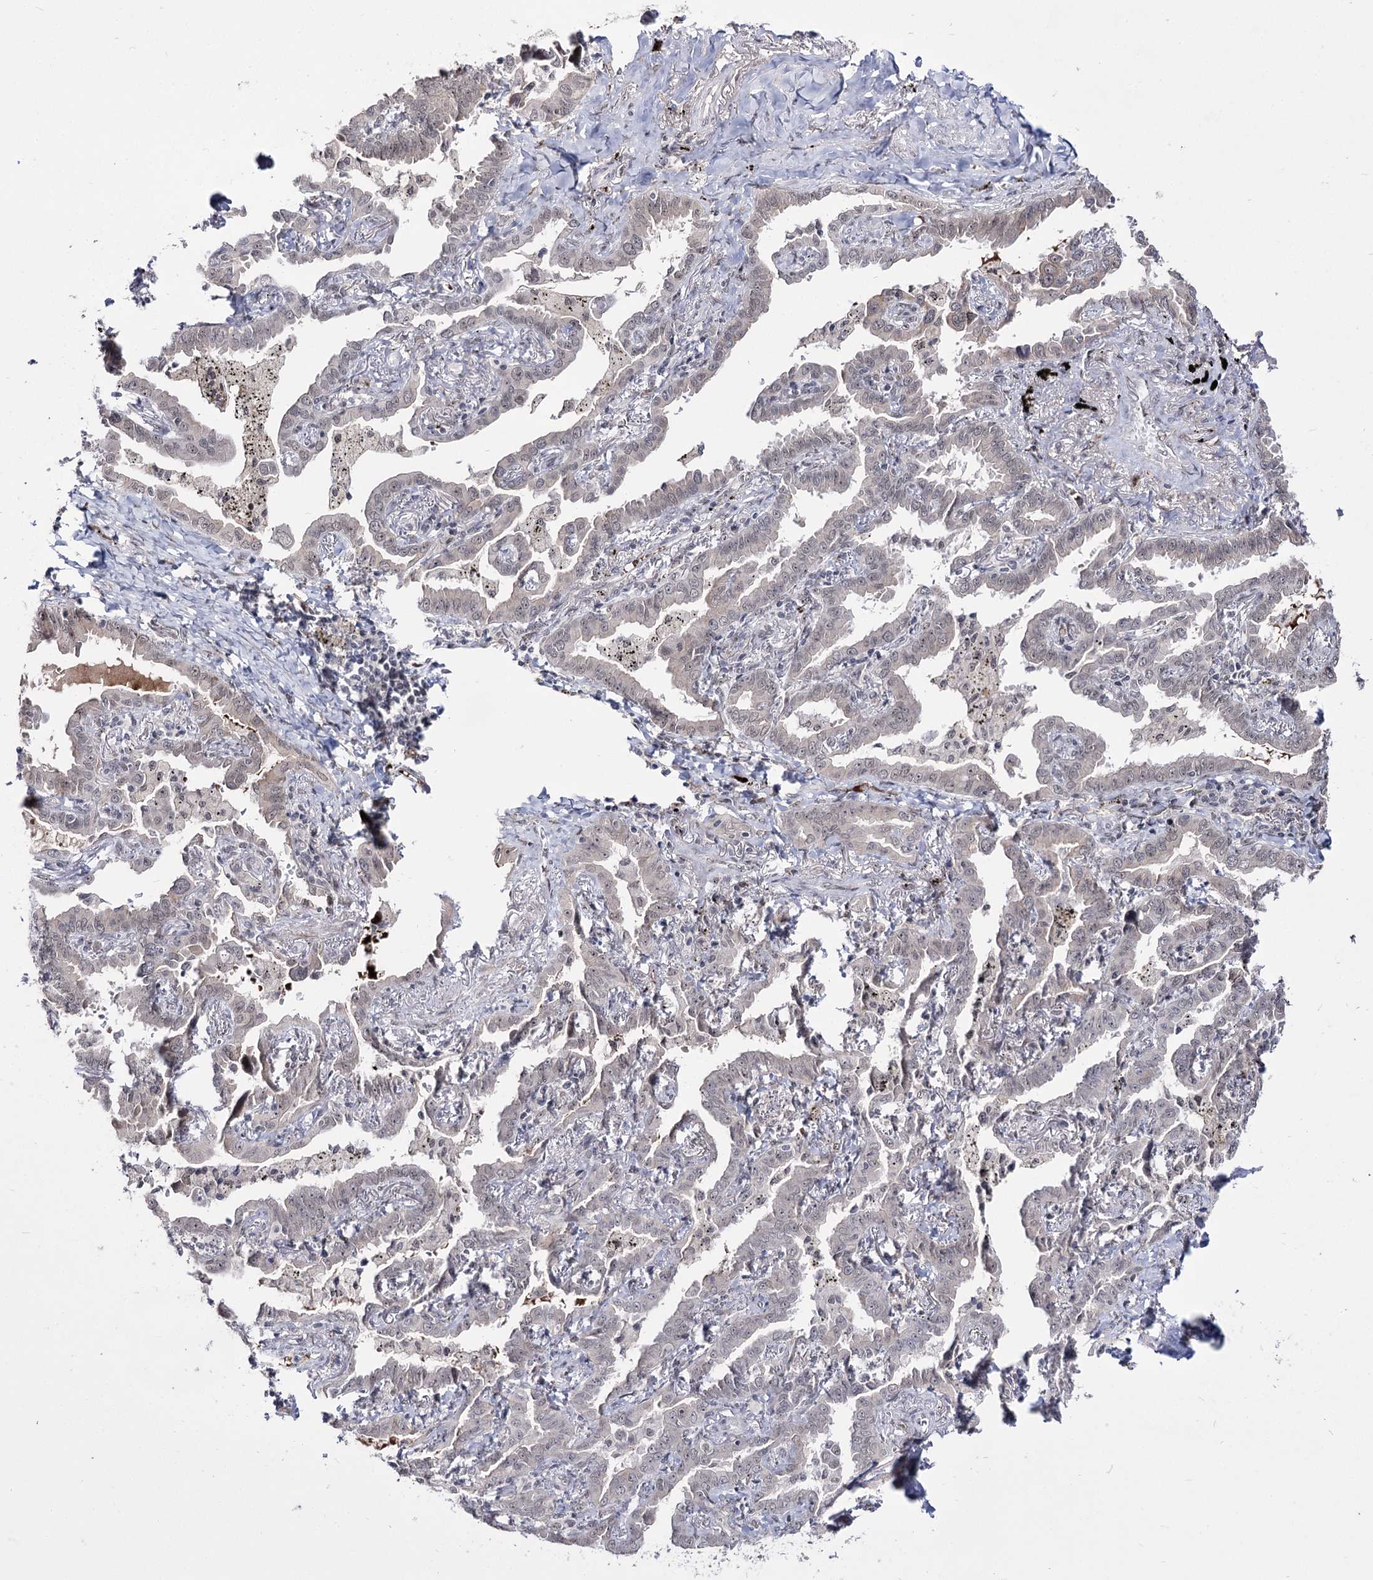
{"staining": {"intensity": "negative", "quantity": "none", "location": "none"}, "tissue": "lung cancer", "cell_type": "Tumor cells", "image_type": "cancer", "snomed": [{"axis": "morphology", "description": "Adenocarcinoma, NOS"}, {"axis": "topography", "description": "Lung"}], "caption": "Tumor cells show no significant protein expression in lung cancer.", "gene": "STOX1", "patient": {"sex": "male", "age": 67}}